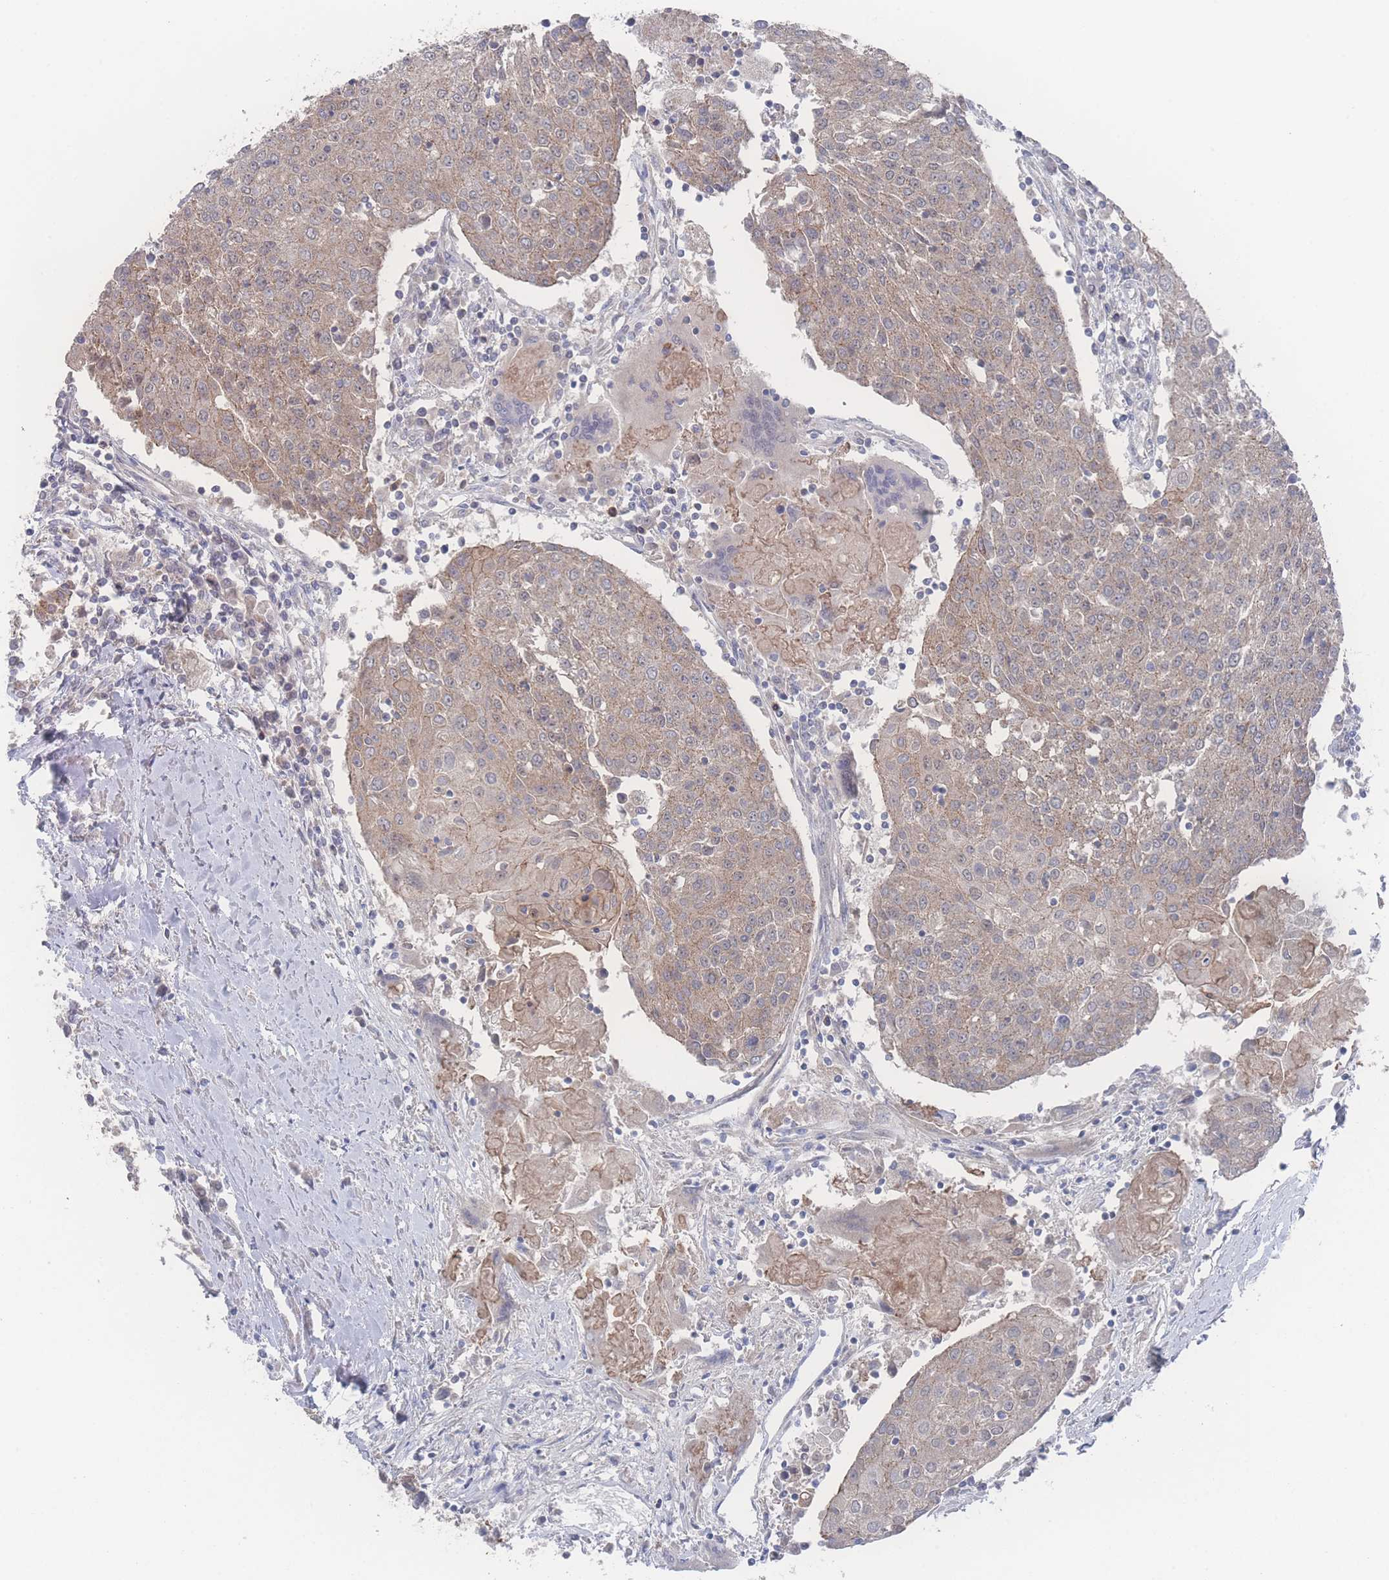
{"staining": {"intensity": "weak", "quantity": ">75%", "location": "cytoplasmic/membranous"}, "tissue": "urothelial cancer", "cell_type": "Tumor cells", "image_type": "cancer", "snomed": [{"axis": "morphology", "description": "Urothelial carcinoma, High grade"}, {"axis": "topography", "description": "Urinary bladder"}], "caption": "Urothelial carcinoma (high-grade) tissue demonstrates weak cytoplasmic/membranous expression in about >75% of tumor cells, visualized by immunohistochemistry.", "gene": "NBEAL1", "patient": {"sex": "female", "age": 85}}